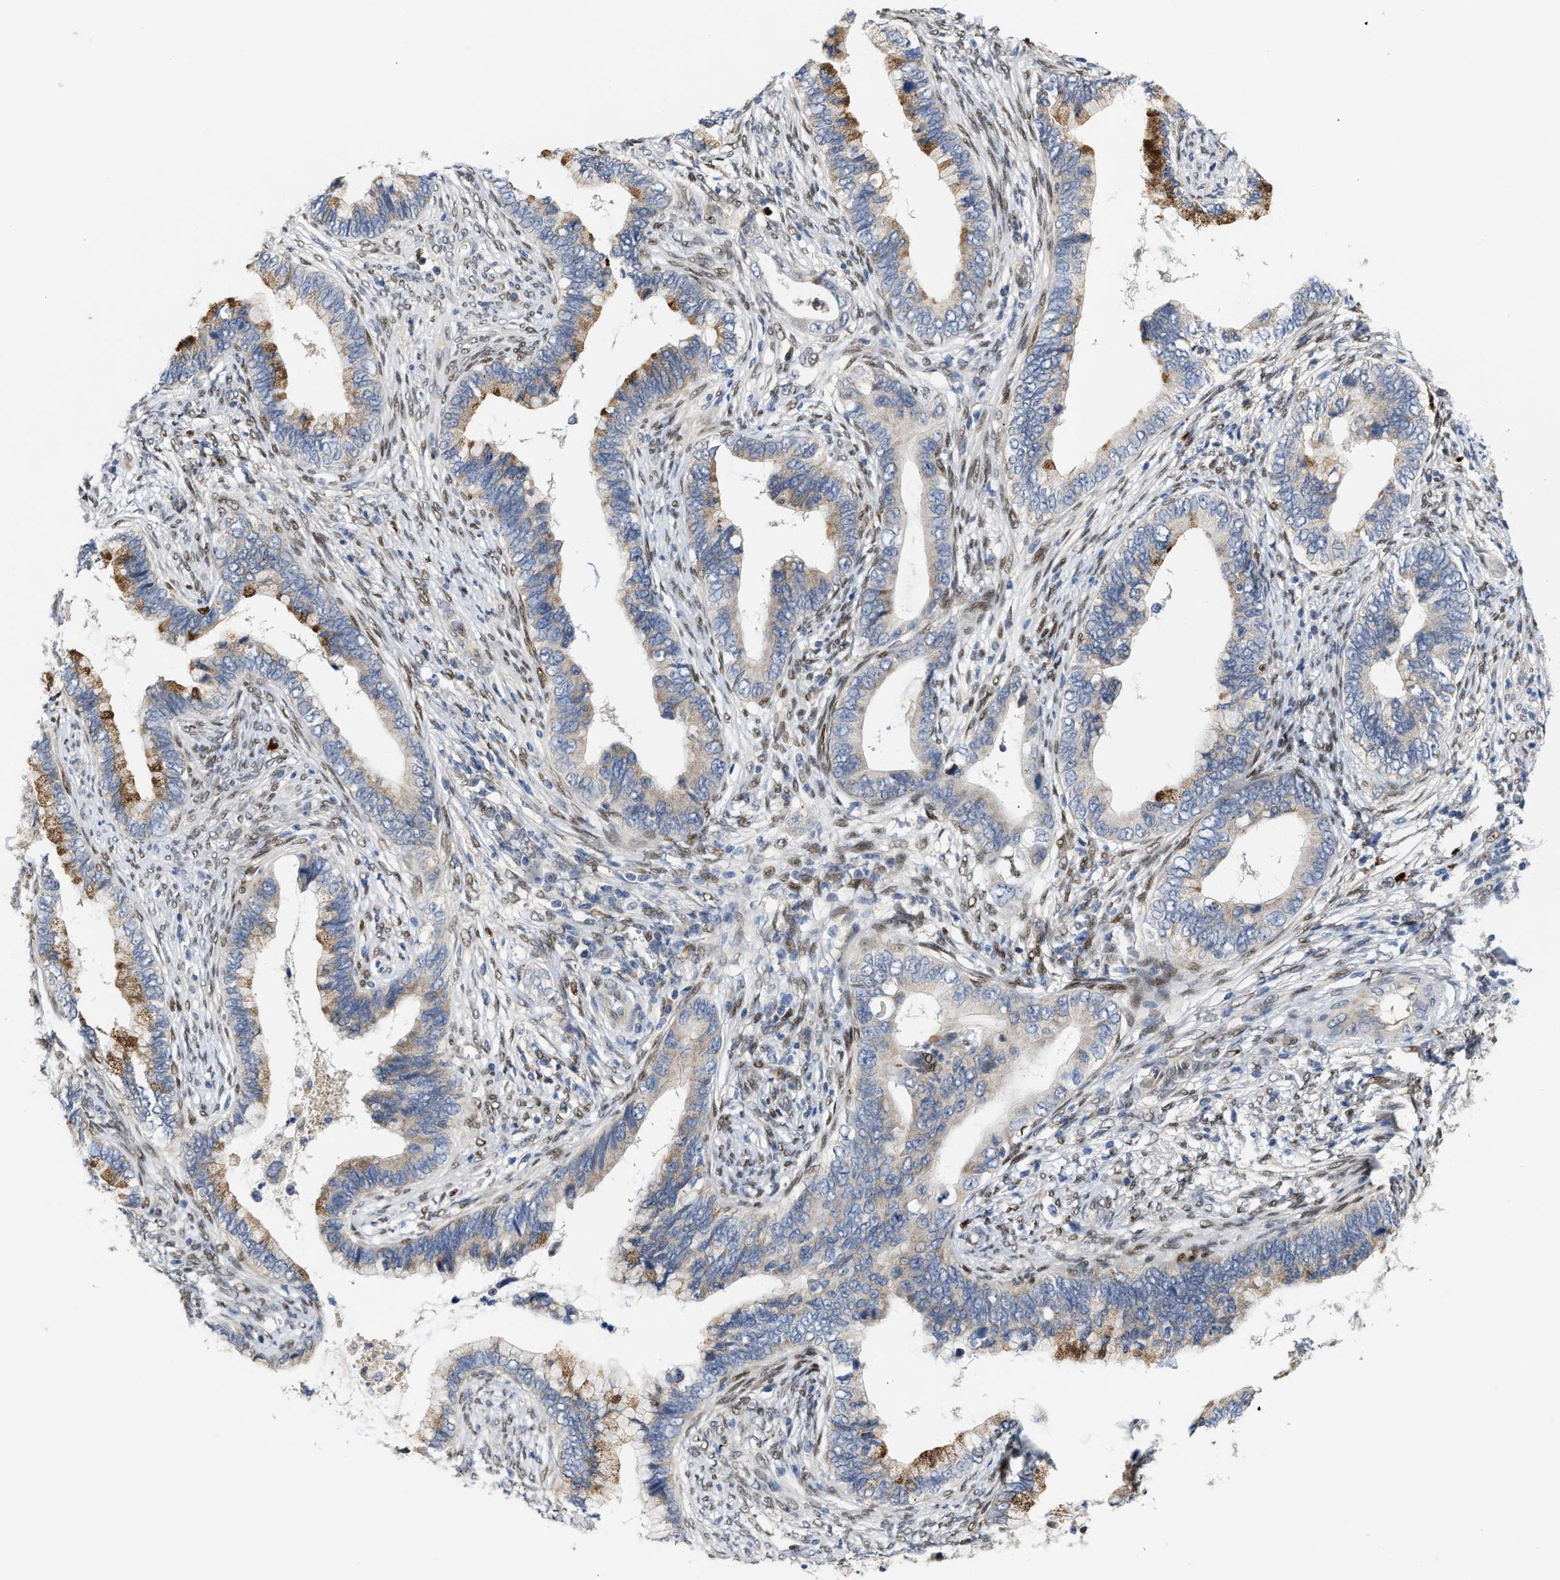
{"staining": {"intensity": "moderate", "quantity": "25%-75%", "location": "cytoplasmic/membranous"}, "tissue": "cervical cancer", "cell_type": "Tumor cells", "image_type": "cancer", "snomed": [{"axis": "morphology", "description": "Adenocarcinoma, NOS"}, {"axis": "topography", "description": "Cervix"}], "caption": "Immunohistochemistry (IHC) (DAB (3,3'-diaminobenzidine)) staining of human cervical cancer (adenocarcinoma) exhibits moderate cytoplasmic/membranous protein positivity in about 25%-75% of tumor cells.", "gene": "TCF4", "patient": {"sex": "female", "age": 44}}